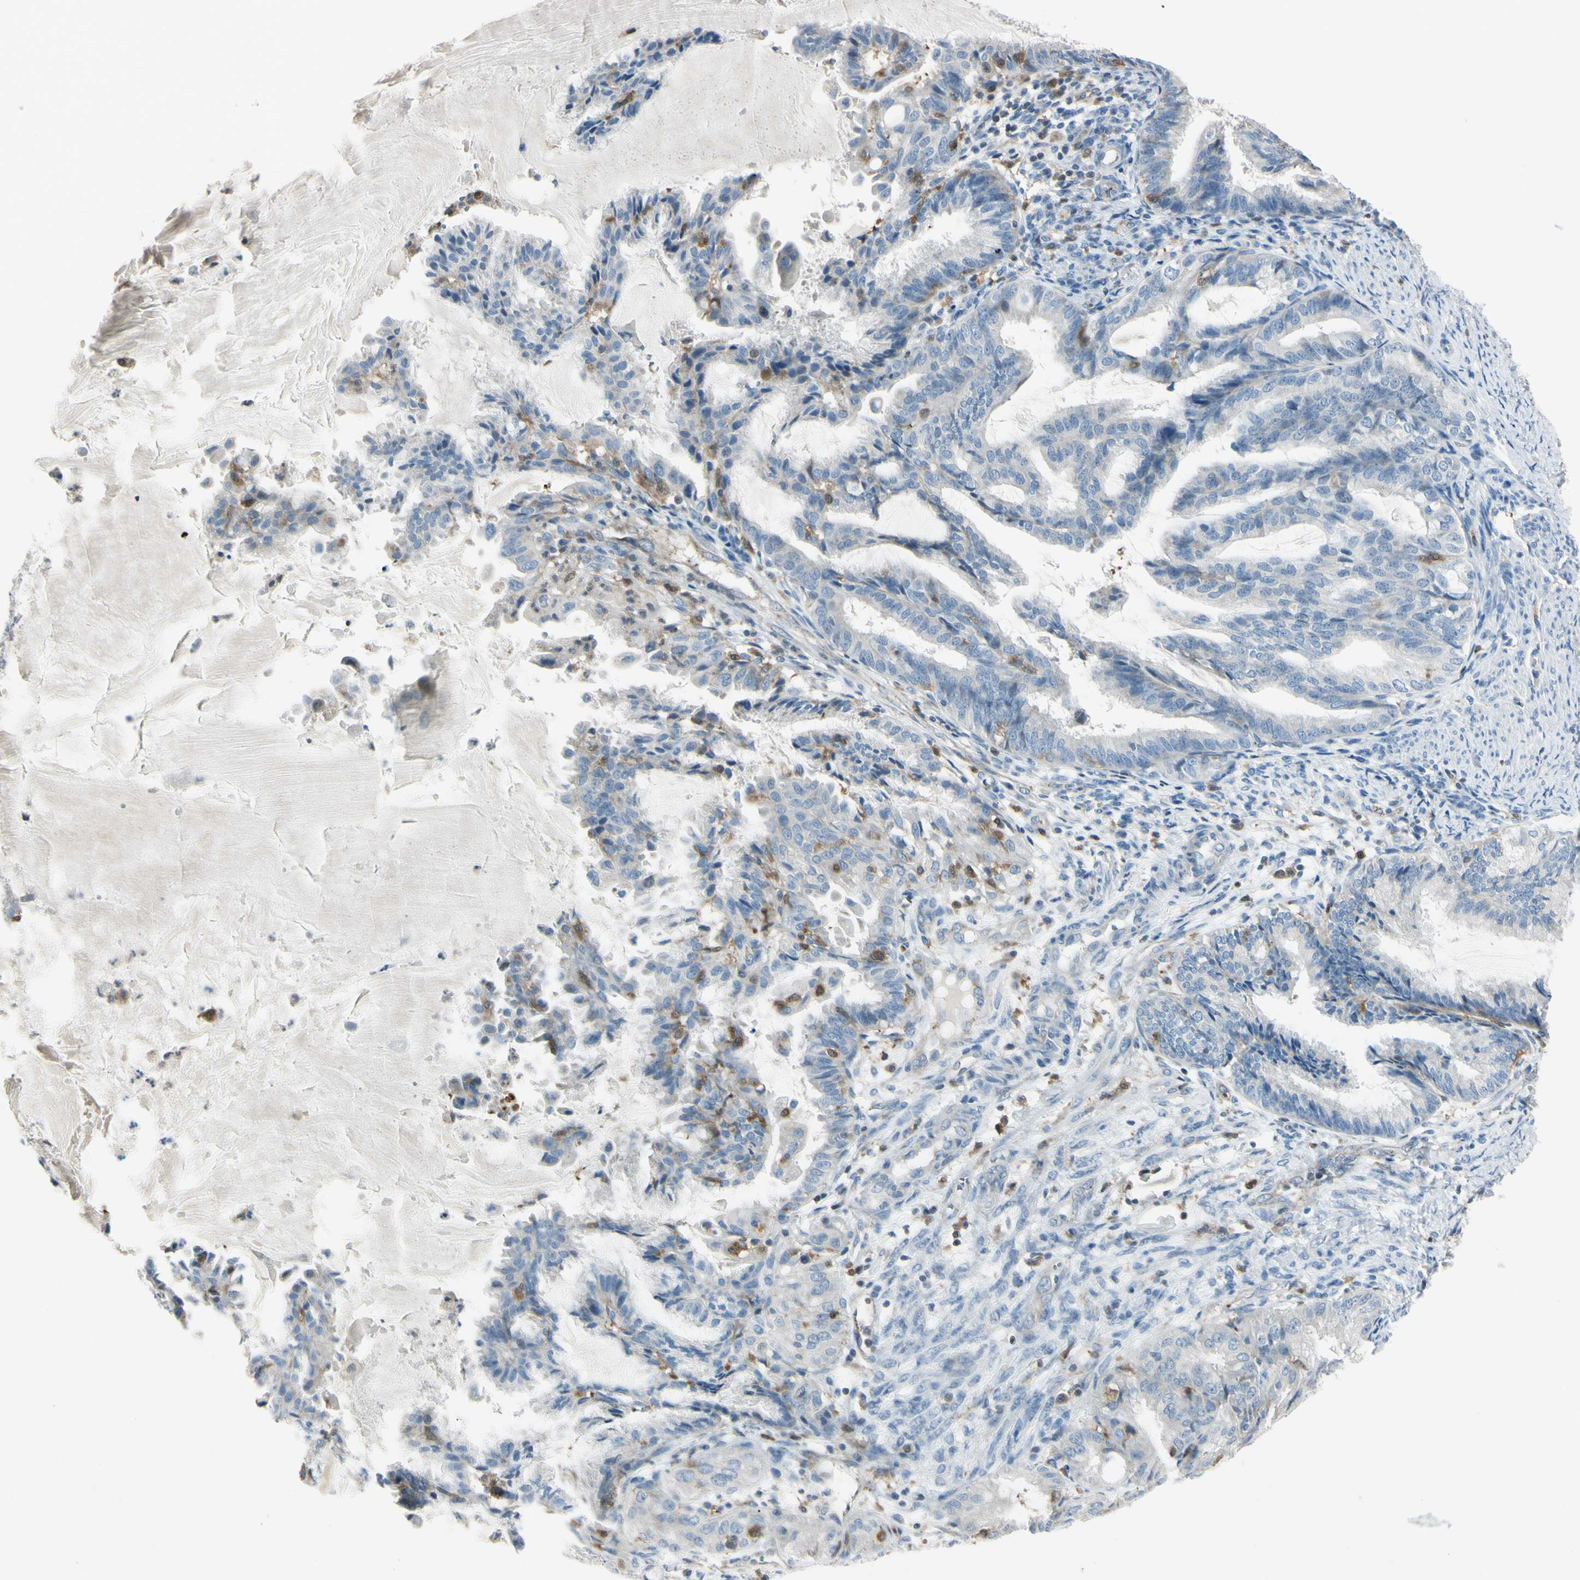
{"staining": {"intensity": "weak", "quantity": ">75%", "location": "cytoplasmic/membranous"}, "tissue": "endometrial cancer", "cell_type": "Tumor cells", "image_type": "cancer", "snomed": [{"axis": "morphology", "description": "Adenocarcinoma, NOS"}, {"axis": "topography", "description": "Endometrium"}], "caption": "DAB (3,3'-diaminobenzidine) immunohistochemical staining of human endometrial cancer exhibits weak cytoplasmic/membranous protein staining in approximately >75% of tumor cells.", "gene": "CYRIB", "patient": {"sex": "female", "age": 86}}